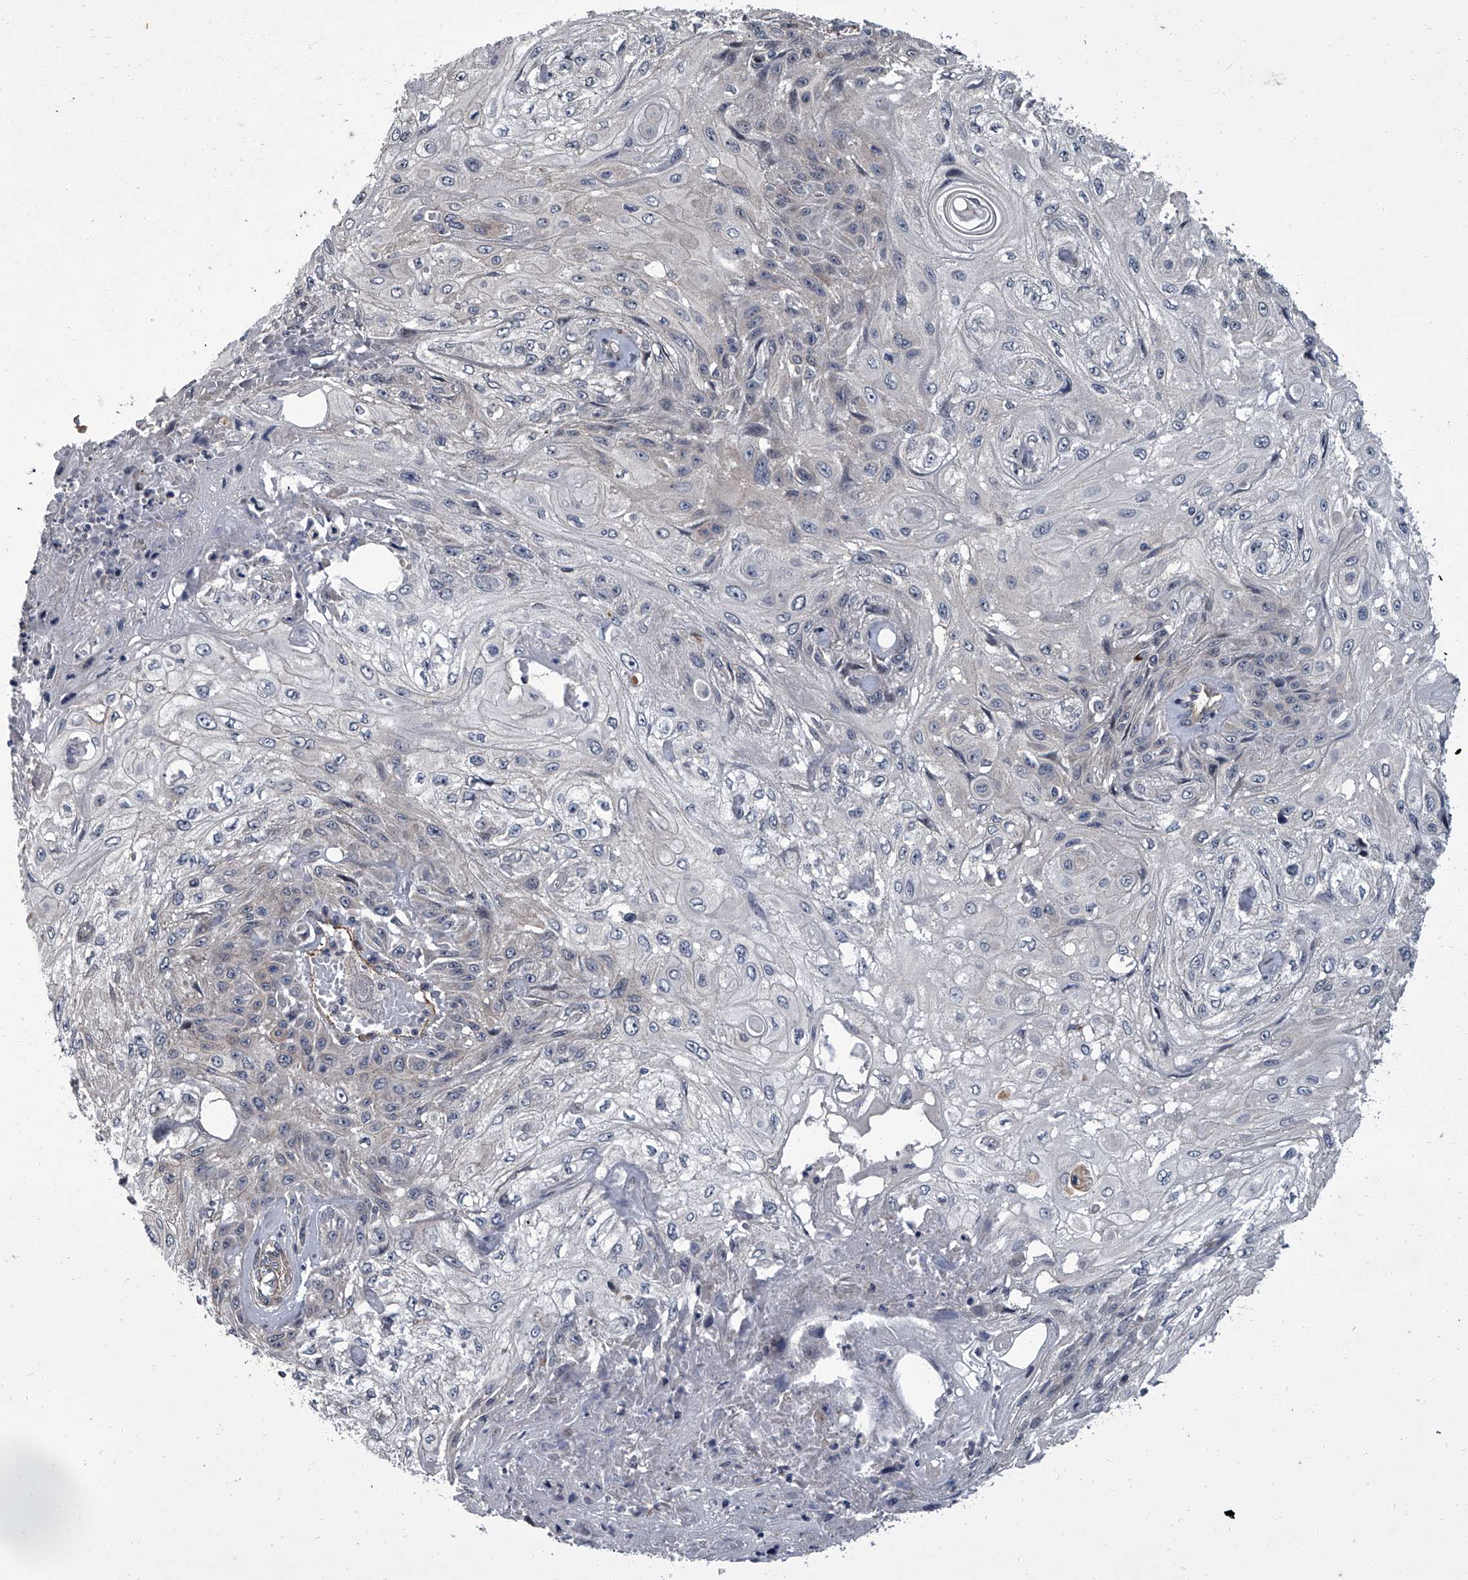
{"staining": {"intensity": "negative", "quantity": "none", "location": "none"}, "tissue": "skin cancer", "cell_type": "Tumor cells", "image_type": "cancer", "snomed": [{"axis": "morphology", "description": "Squamous cell carcinoma, NOS"}, {"axis": "morphology", "description": "Squamous cell carcinoma, metastatic, NOS"}, {"axis": "topography", "description": "Skin"}, {"axis": "topography", "description": "Lymph node"}], "caption": "Human squamous cell carcinoma (skin) stained for a protein using immunohistochemistry displays no staining in tumor cells.", "gene": "SIRT4", "patient": {"sex": "male", "age": 75}}